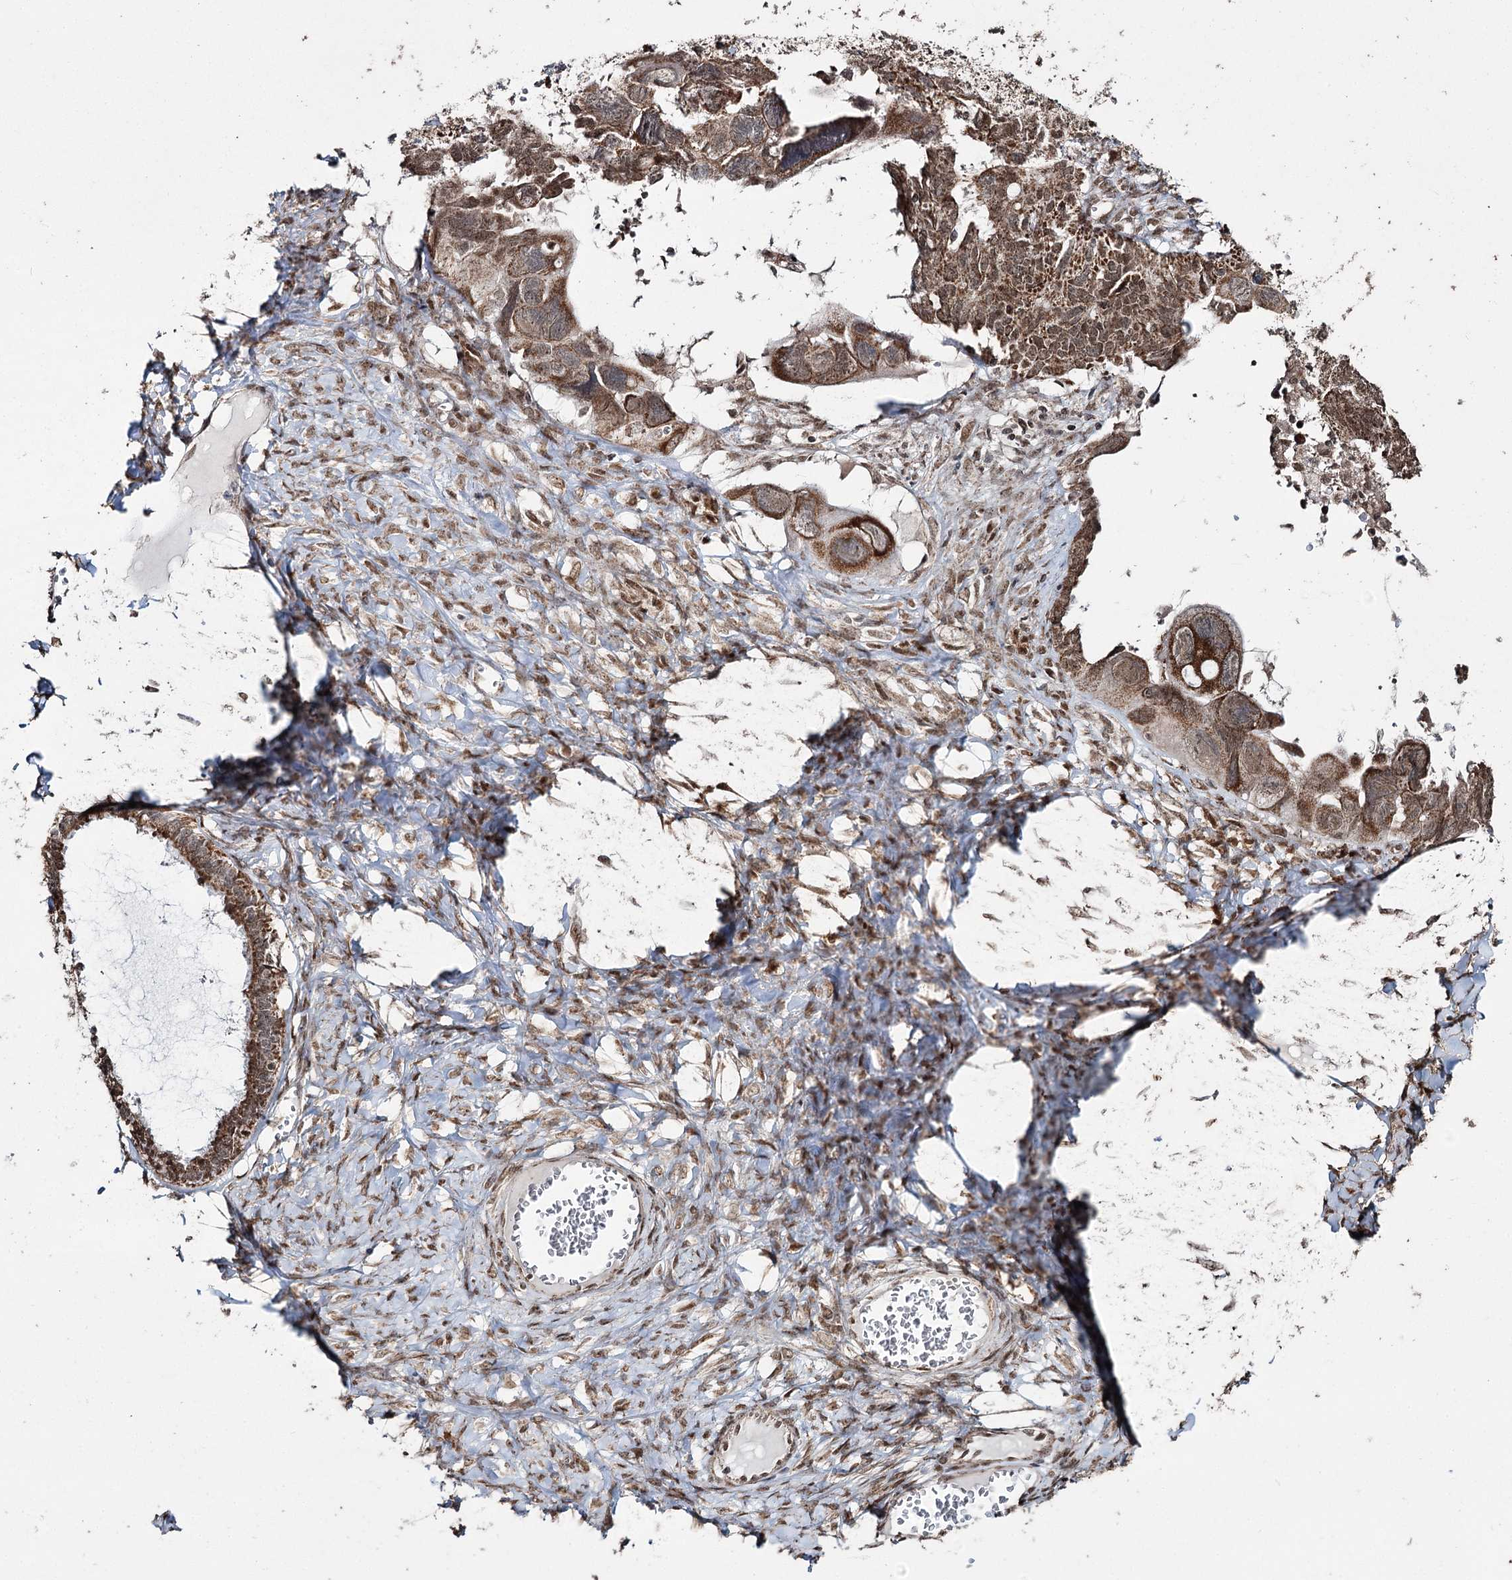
{"staining": {"intensity": "moderate", "quantity": ">75%", "location": "cytoplasmic/membranous,nuclear"}, "tissue": "ovarian cancer", "cell_type": "Tumor cells", "image_type": "cancer", "snomed": [{"axis": "morphology", "description": "Cystadenocarcinoma, serous, NOS"}, {"axis": "topography", "description": "Ovary"}], "caption": "Brown immunohistochemical staining in human ovarian cancer (serous cystadenocarcinoma) reveals moderate cytoplasmic/membranous and nuclear positivity in approximately >75% of tumor cells.", "gene": "PDHX", "patient": {"sex": "female", "age": 79}}